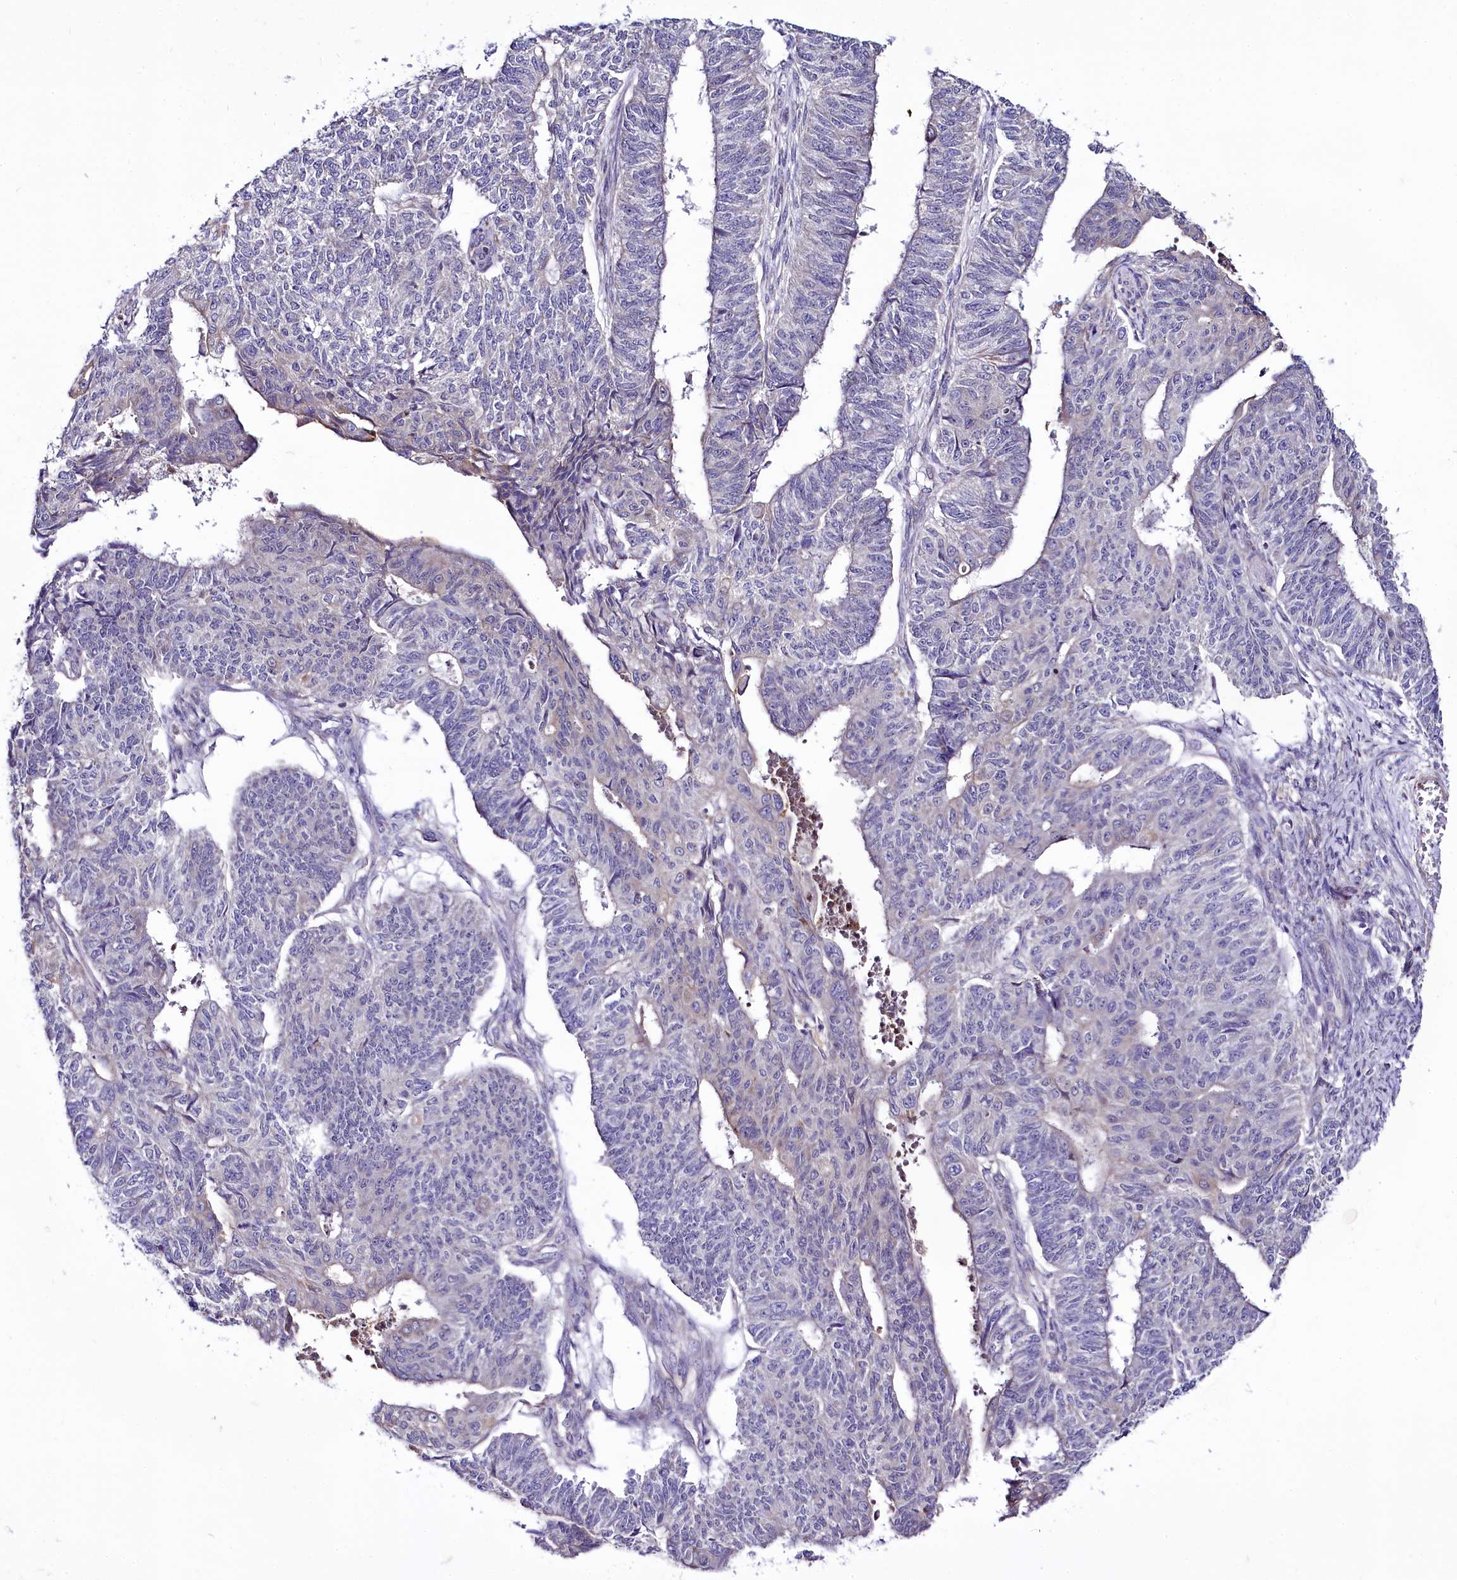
{"staining": {"intensity": "negative", "quantity": "none", "location": "none"}, "tissue": "endometrial cancer", "cell_type": "Tumor cells", "image_type": "cancer", "snomed": [{"axis": "morphology", "description": "Adenocarcinoma, NOS"}, {"axis": "topography", "description": "Endometrium"}], "caption": "IHC histopathology image of neoplastic tissue: human adenocarcinoma (endometrial) stained with DAB (3,3'-diaminobenzidine) exhibits no significant protein positivity in tumor cells.", "gene": "ZC3H12C", "patient": {"sex": "female", "age": 32}}